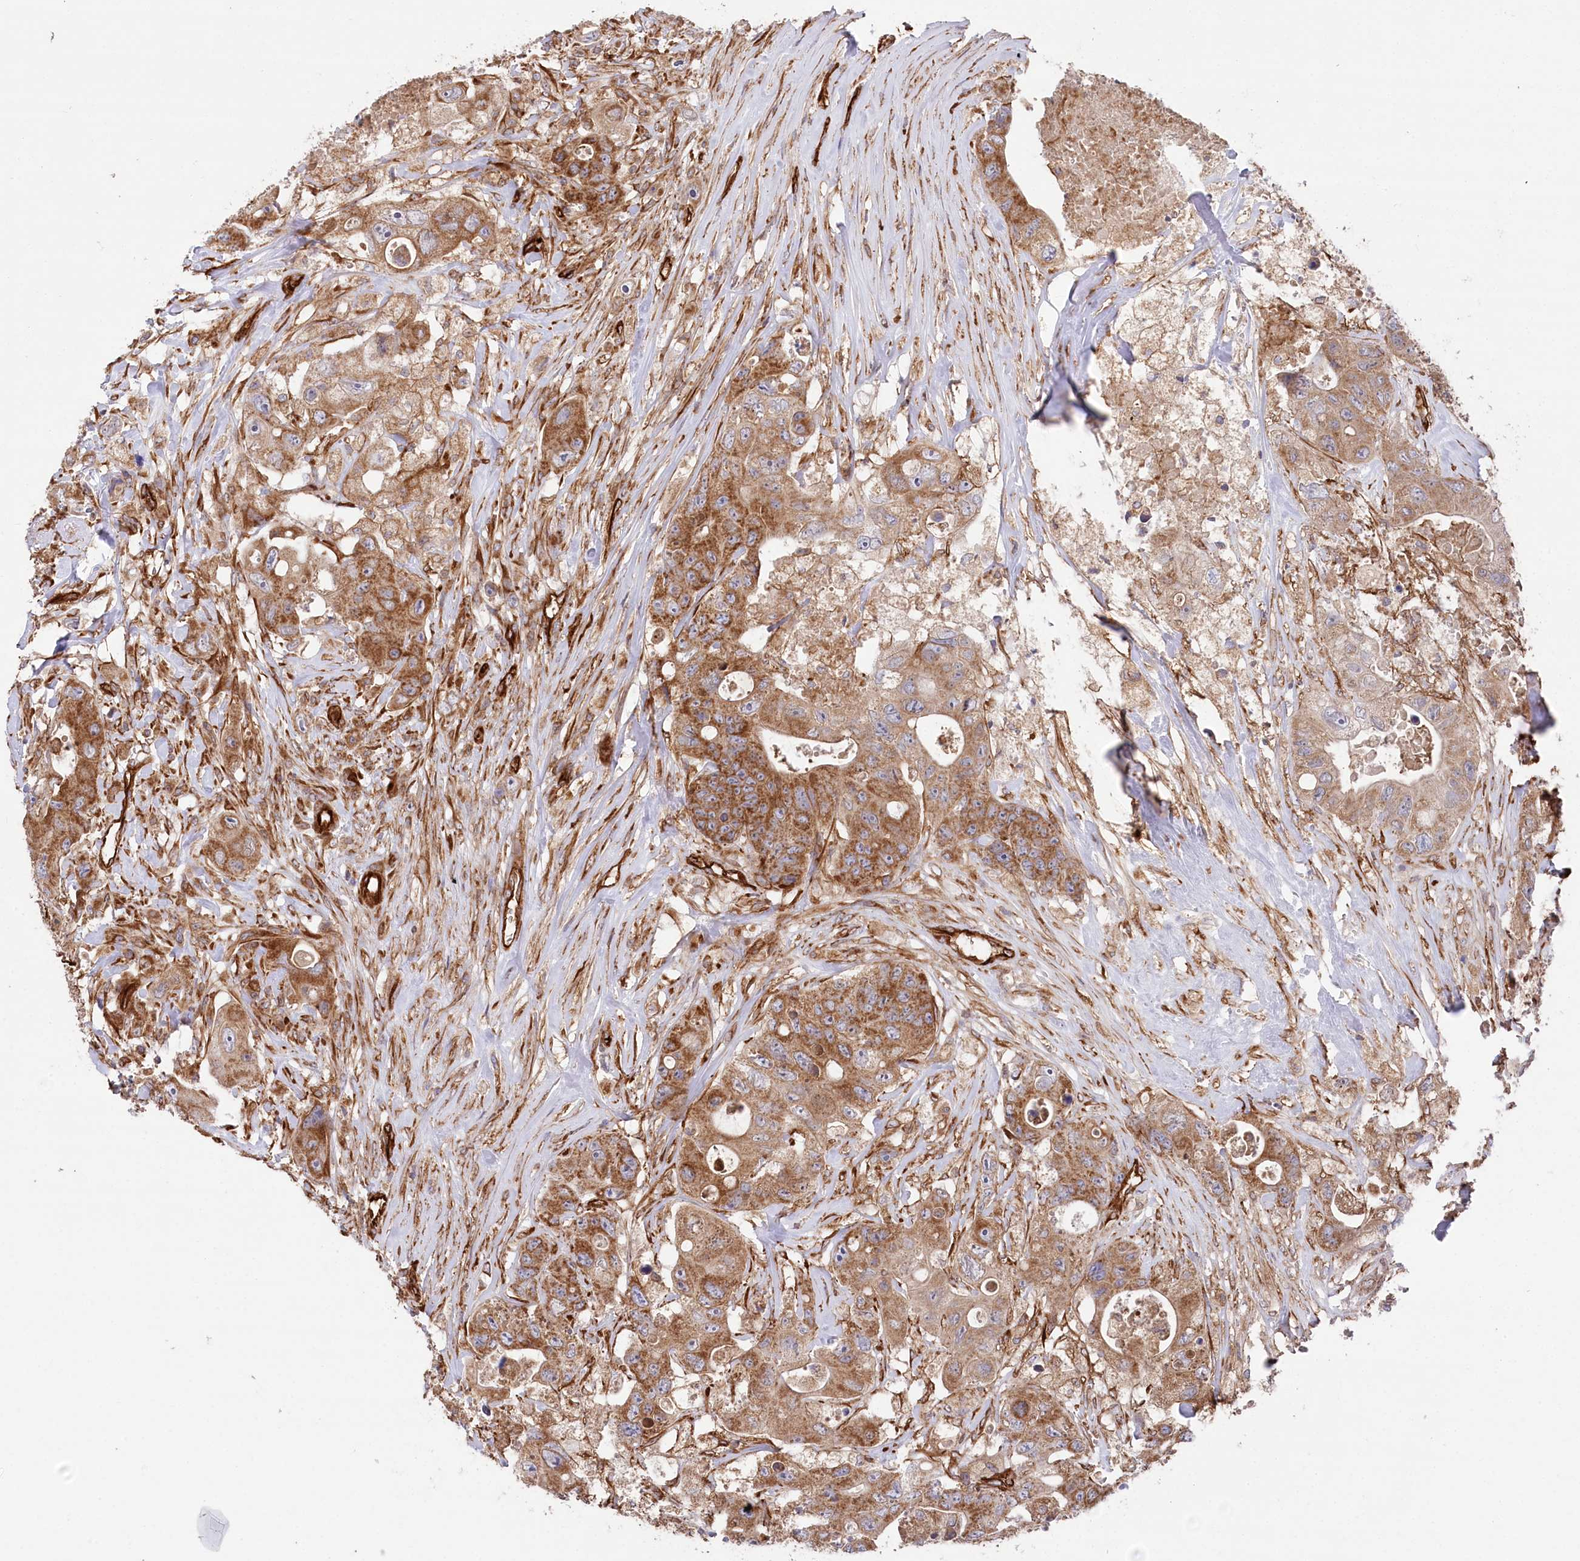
{"staining": {"intensity": "moderate", "quantity": ">75%", "location": "cytoplasmic/membranous"}, "tissue": "colorectal cancer", "cell_type": "Tumor cells", "image_type": "cancer", "snomed": [{"axis": "morphology", "description": "Adenocarcinoma, NOS"}, {"axis": "topography", "description": "Colon"}], "caption": "IHC of human colorectal cancer demonstrates medium levels of moderate cytoplasmic/membranous positivity in approximately >75% of tumor cells.", "gene": "MTPAP", "patient": {"sex": "female", "age": 46}}